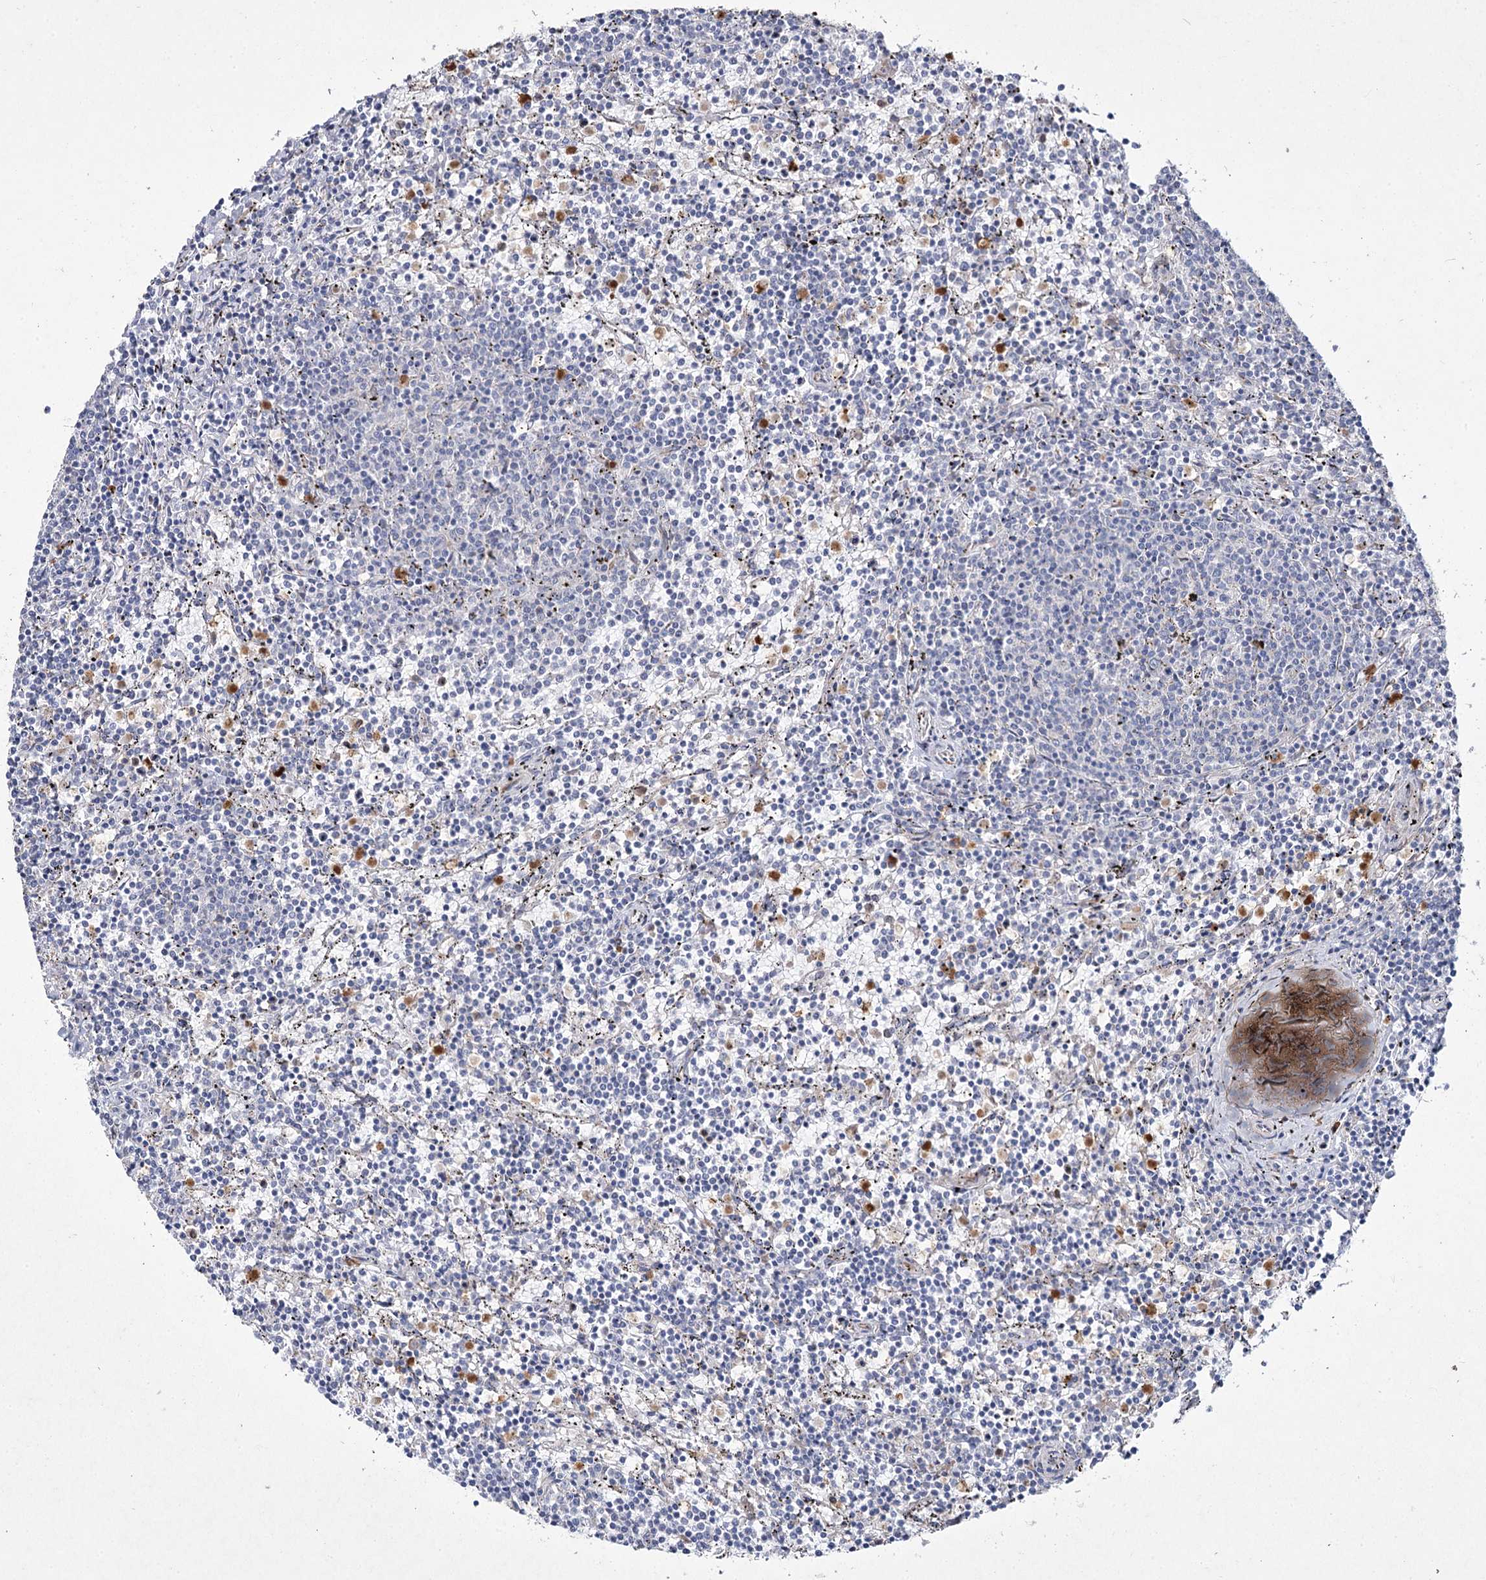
{"staining": {"intensity": "negative", "quantity": "none", "location": "none"}, "tissue": "lymphoma", "cell_type": "Tumor cells", "image_type": "cancer", "snomed": [{"axis": "morphology", "description": "Malignant lymphoma, non-Hodgkin's type, Low grade"}, {"axis": "topography", "description": "Spleen"}], "caption": "Immunohistochemistry (IHC) micrograph of human malignant lymphoma, non-Hodgkin's type (low-grade) stained for a protein (brown), which reveals no expression in tumor cells. The staining is performed using DAB (3,3'-diaminobenzidine) brown chromogen with nuclei counter-stained in using hematoxylin.", "gene": "NIPAL4", "patient": {"sex": "female", "age": 50}}